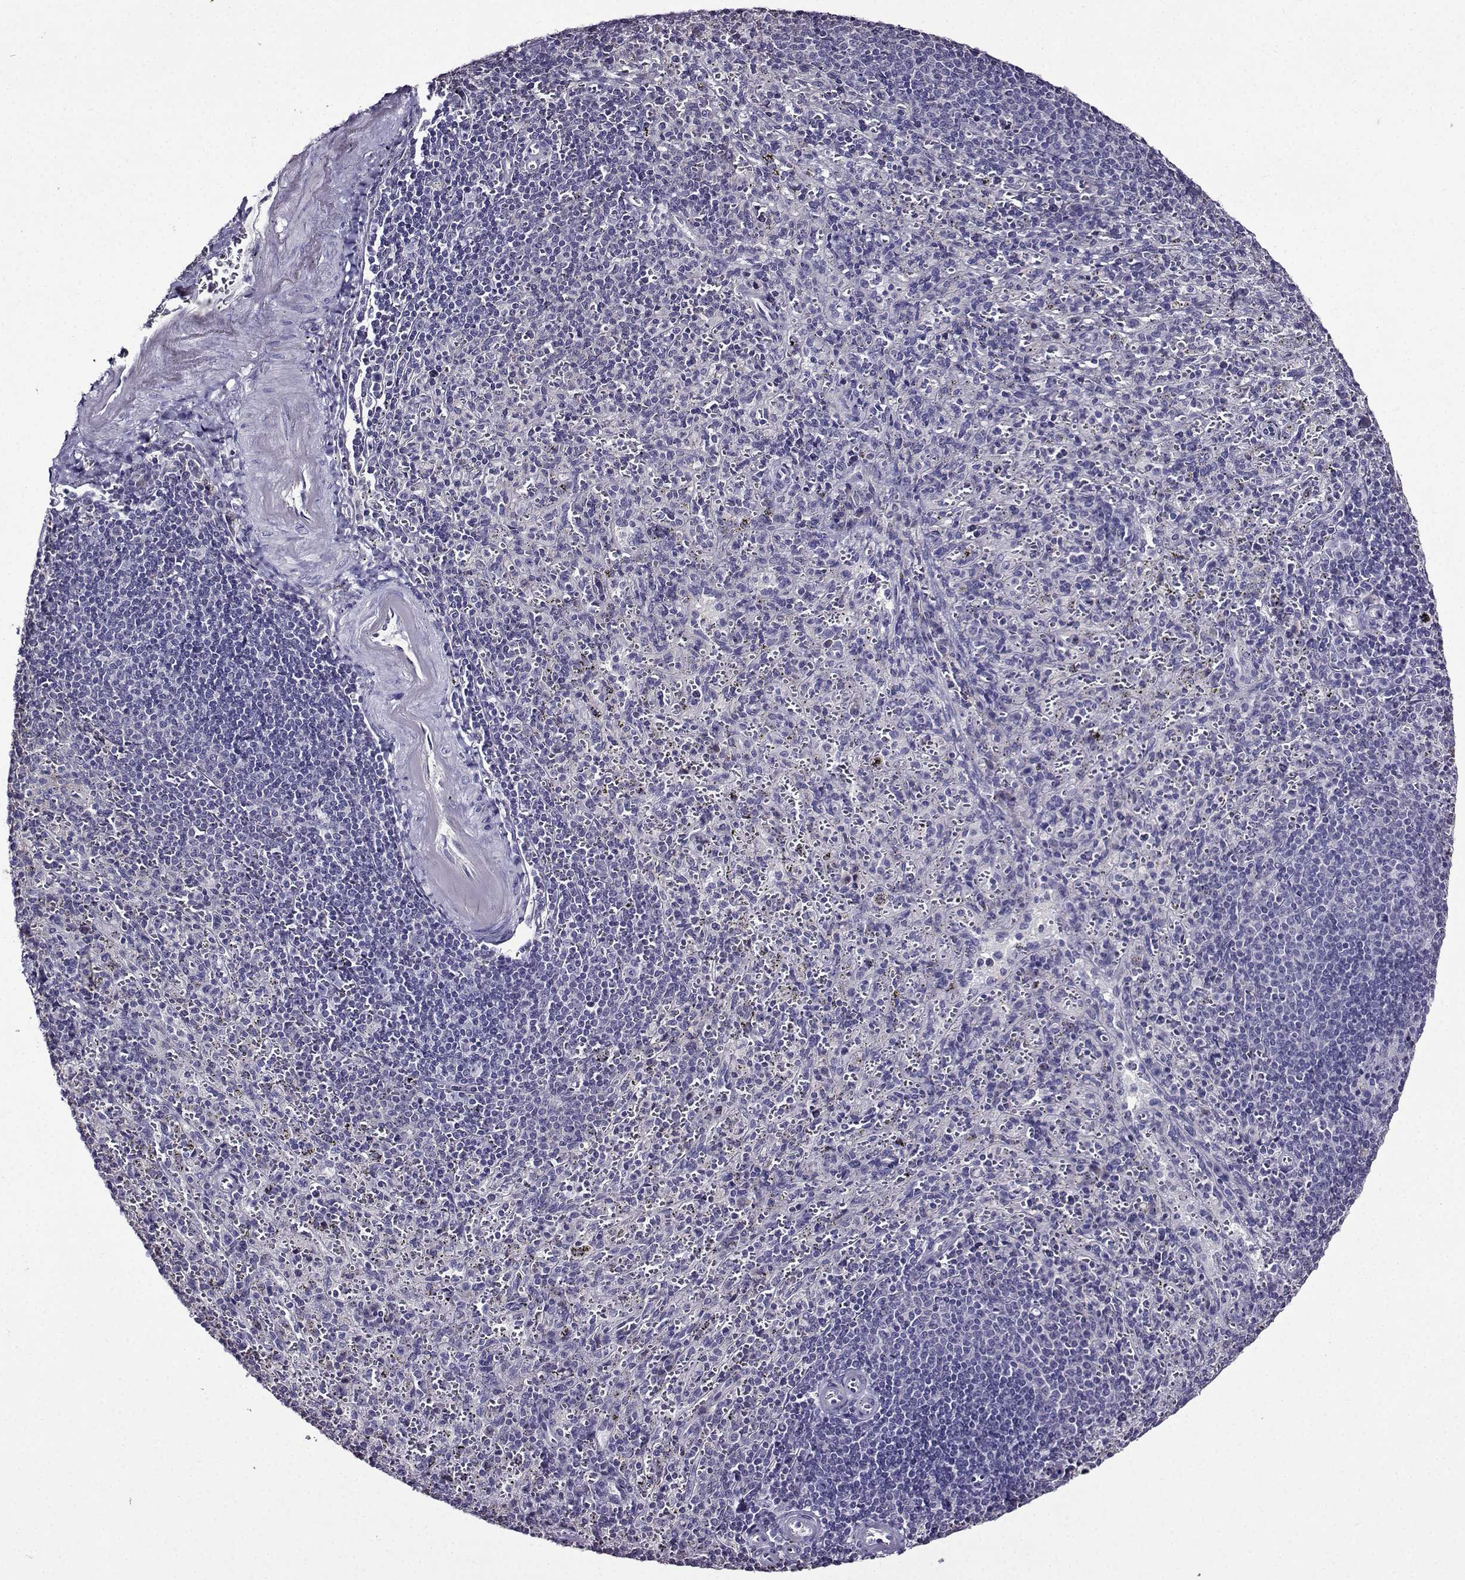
{"staining": {"intensity": "negative", "quantity": "none", "location": "none"}, "tissue": "spleen", "cell_type": "Cells in red pulp", "image_type": "normal", "snomed": [{"axis": "morphology", "description": "Normal tissue, NOS"}, {"axis": "topography", "description": "Spleen"}], "caption": "Micrograph shows no protein staining in cells in red pulp of benign spleen.", "gene": "TMEM266", "patient": {"sex": "male", "age": 57}}